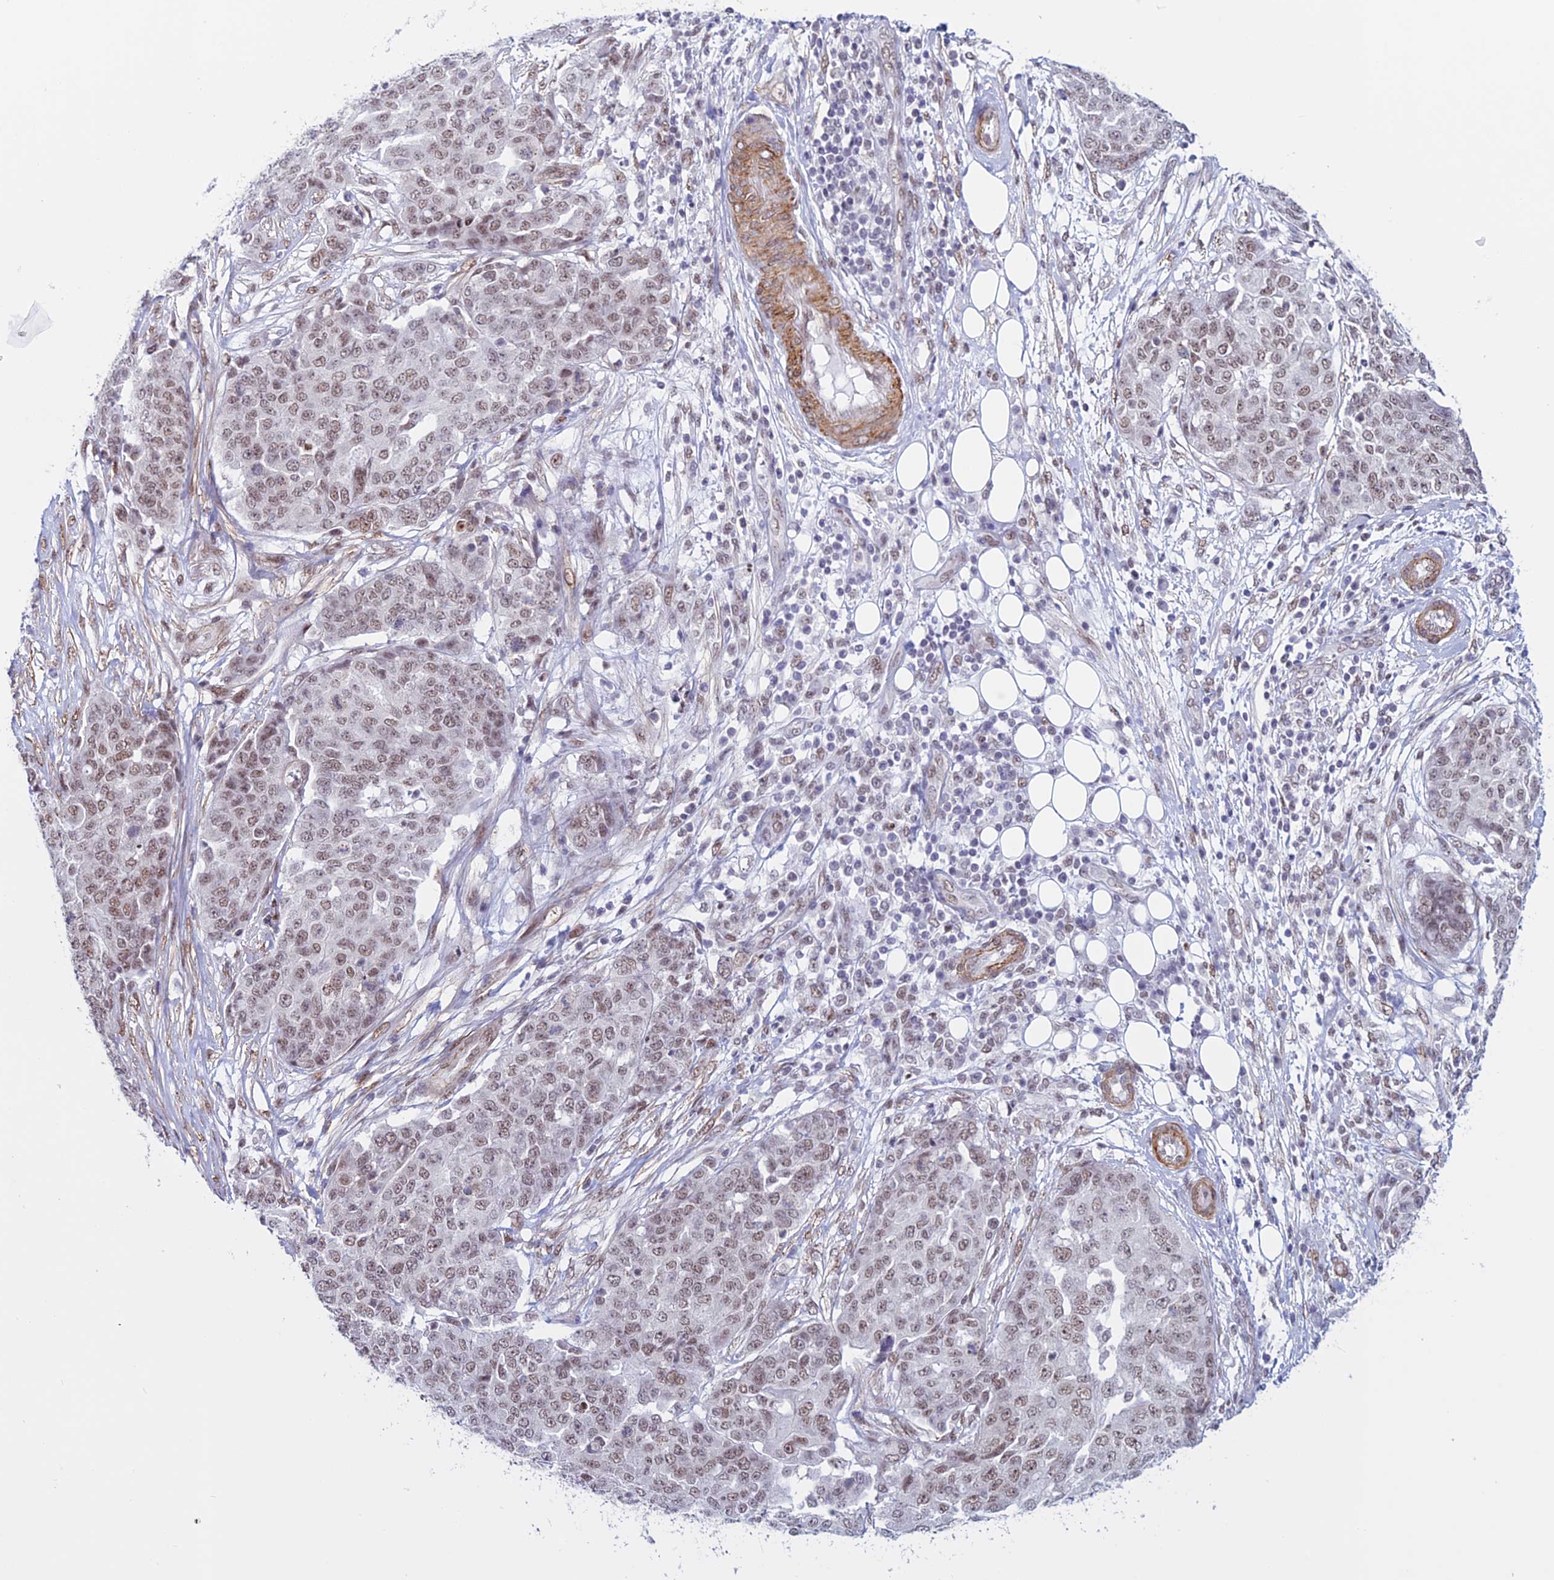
{"staining": {"intensity": "weak", "quantity": ">75%", "location": "nuclear"}, "tissue": "ovarian cancer", "cell_type": "Tumor cells", "image_type": "cancer", "snomed": [{"axis": "morphology", "description": "Cystadenocarcinoma, serous, NOS"}, {"axis": "topography", "description": "Soft tissue"}, {"axis": "topography", "description": "Ovary"}], "caption": "Serous cystadenocarcinoma (ovarian) was stained to show a protein in brown. There is low levels of weak nuclear positivity in about >75% of tumor cells. (IHC, brightfield microscopy, high magnification).", "gene": "U2AF1", "patient": {"sex": "female", "age": 57}}